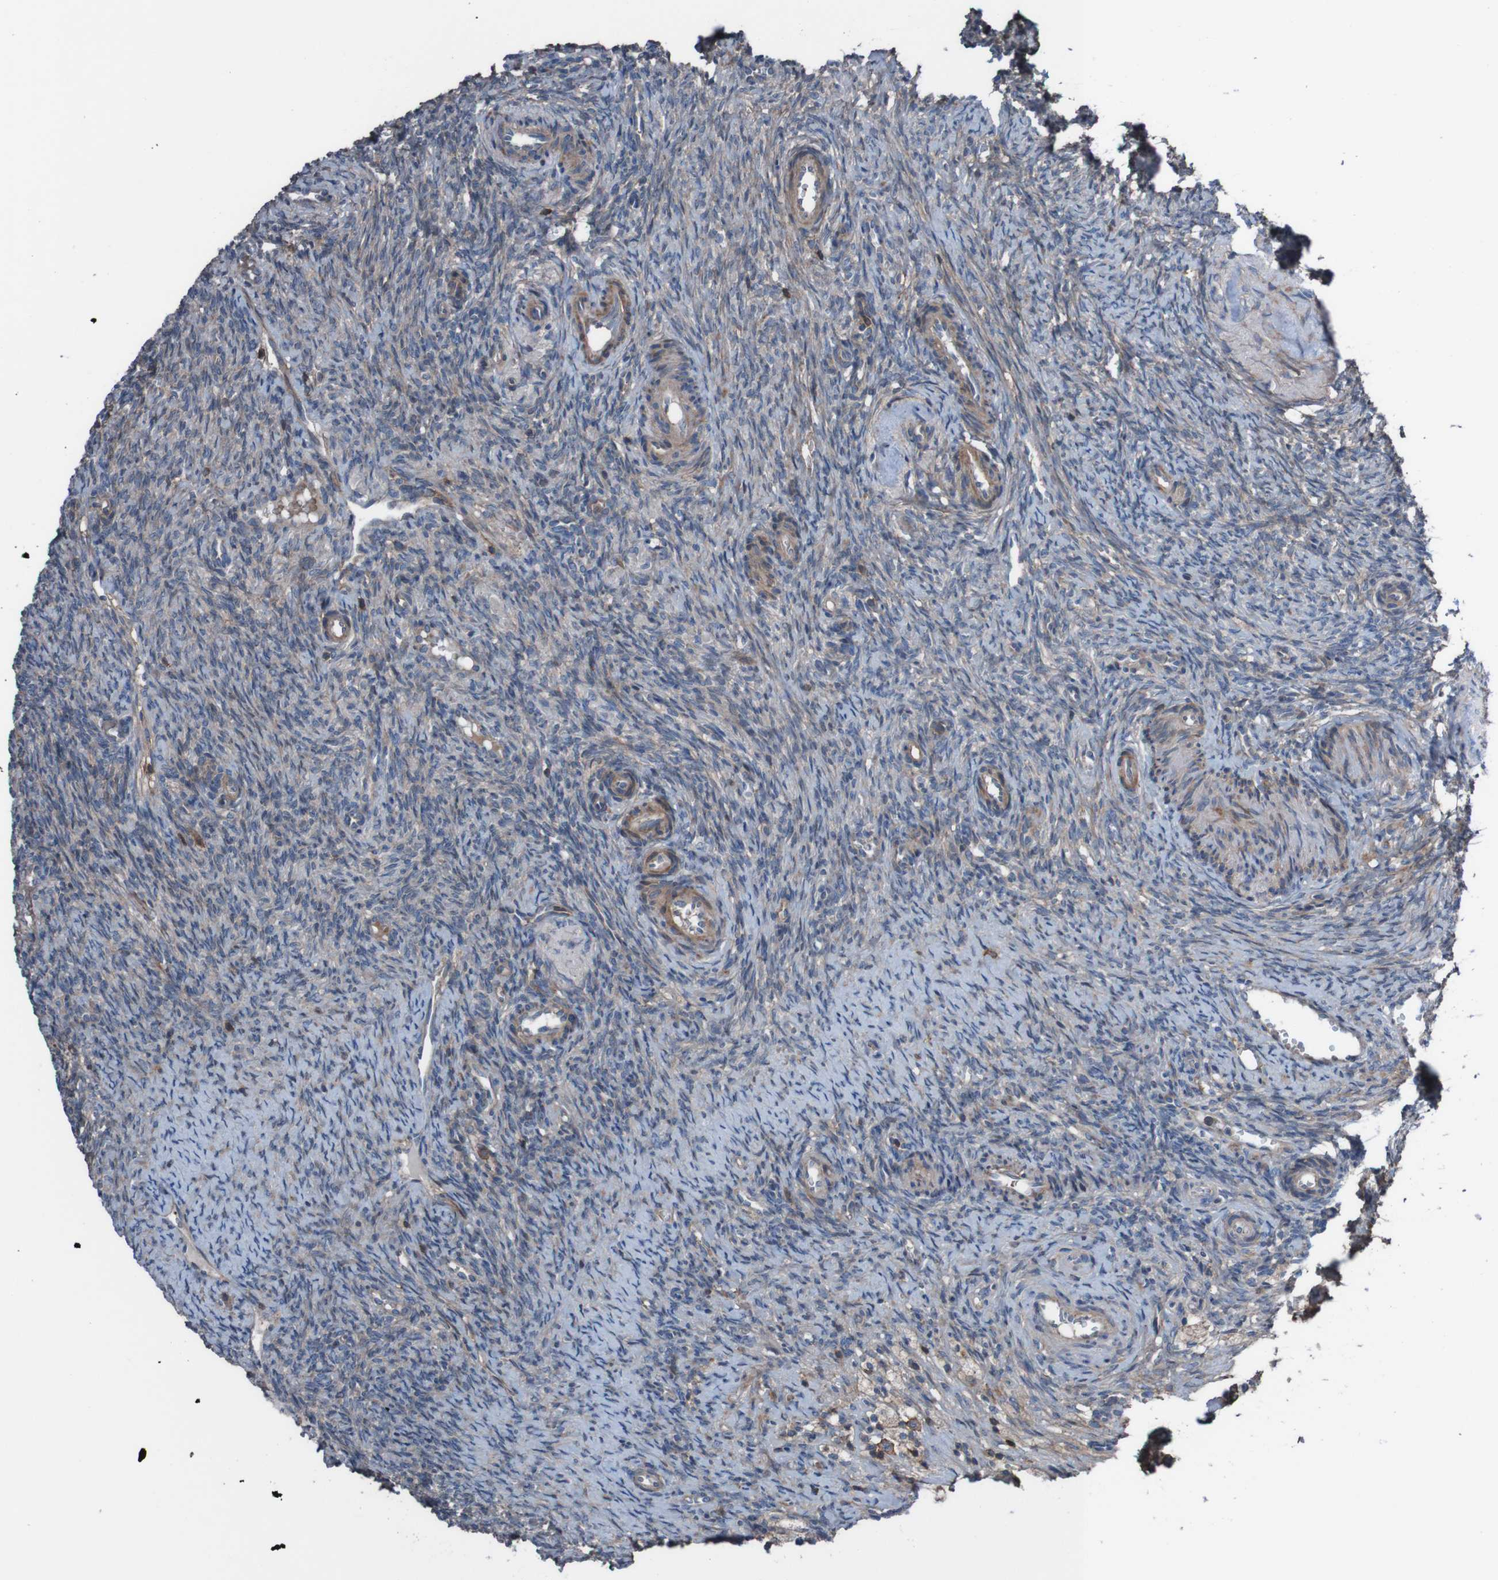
{"staining": {"intensity": "moderate", "quantity": "25%-75%", "location": "cytoplasmic/membranous"}, "tissue": "ovary", "cell_type": "Ovarian stroma cells", "image_type": "normal", "snomed": [{"axis": "morphology", "description": "Normal tissue, NOS"}, {"axis": "topography", "description": "Ovary"}], "caption": "Immunohistochemical staining of benign ovary shows moderate cytoplasmic/membranous protein expression in about 25%-75% of ovarian stroma cells.", "gene": "PDGFB", "patient": {"sex": "female", "age": 41}}